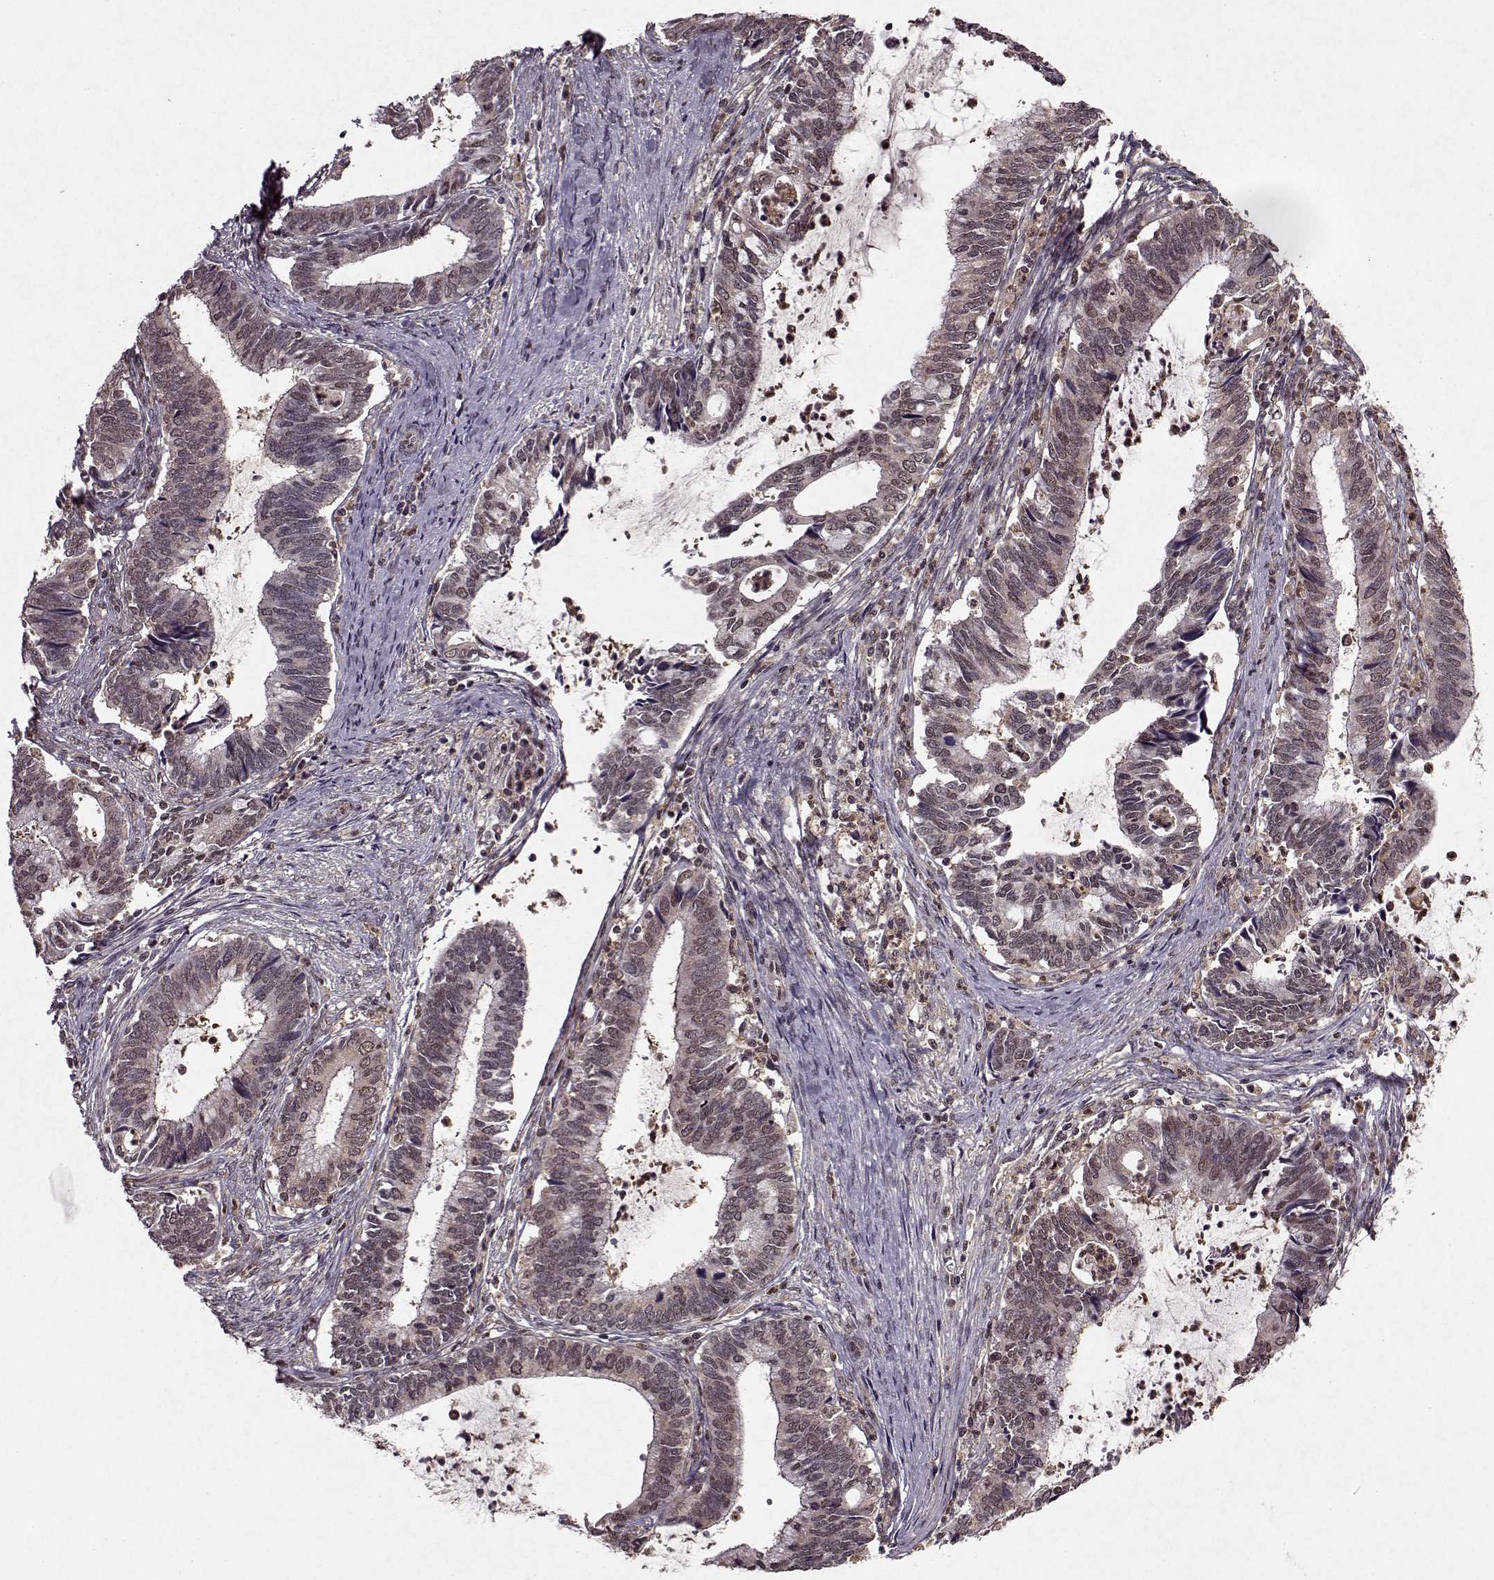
{"staining": {"intensity": "negative", "quantity": "none", "location": "none"}, "tissue": "cervical cancer", "cell_type": "Tumor cells", "image_type": "cancer", "snomed": [{"axis": "morphology", "description": "Adenocarcinoma, NOS"}, {"axis": "topography", "description": "Cervix"}], "caption": "This is an immunohistochemistry (IHC) photomicrograph of human cervical cancer (adenocarcinoma). There is no positivity in tumor cells.", "gene": "PSMA7", "patient": {"sex": "female", "age": 42}}